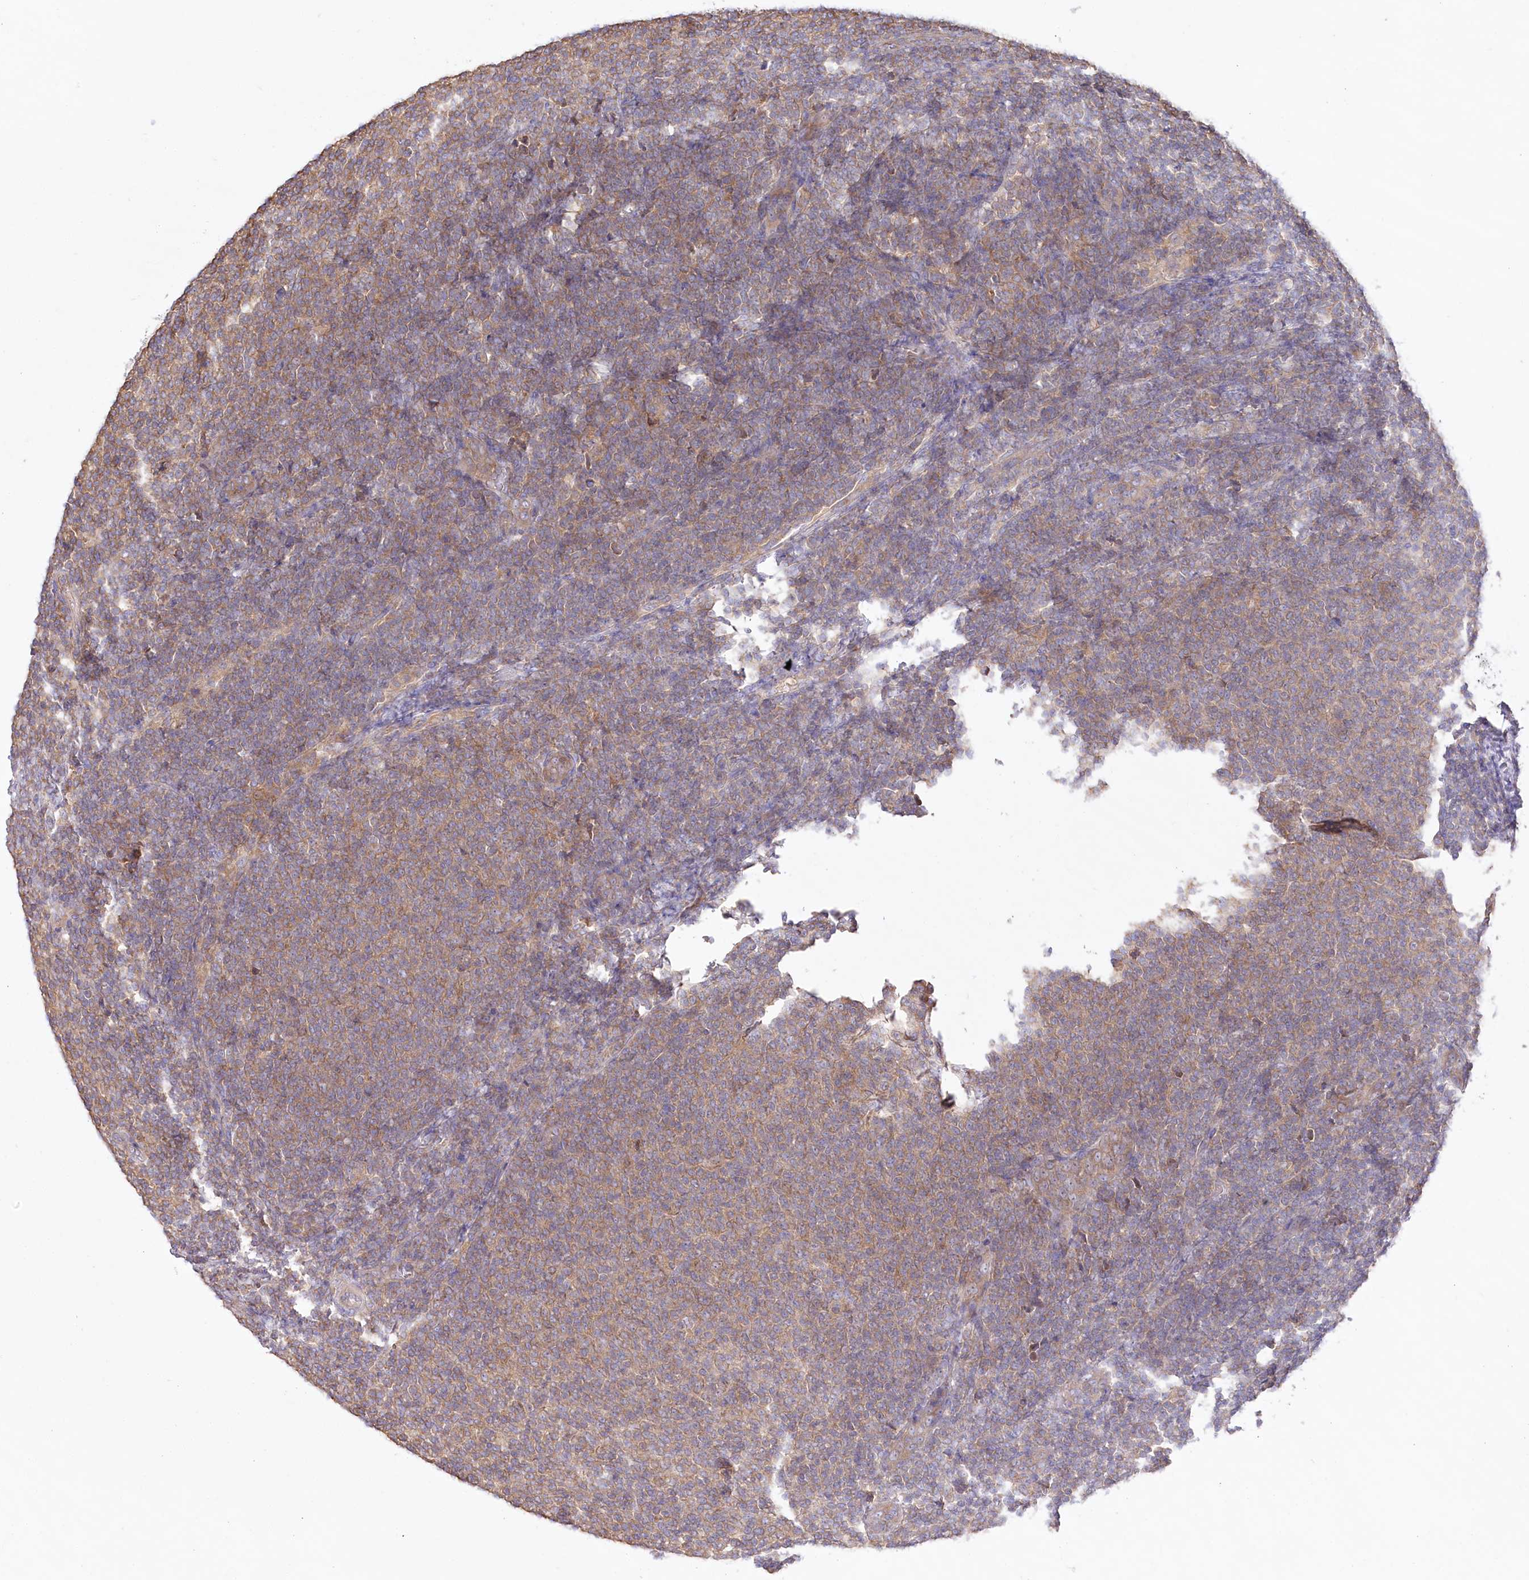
{"staining": {"intensity": "weak", "quantity": ">75%", "location": "cytoplasmic/membranous"}, "tissue": "lymphoma", "cell_type": "Tumor cells", "image_type": "cancer", "snomed": [{"axis": "morphology", "description": "Malignant lymphoma, non-Hodgkin's type, Low grade"}, {"axis": "topography", "description": "Lymph node"}], "caption": "Immunohistochemical staining of human low-grade malignant lymphoma, non-Hodgkin's type exhibits weak cytoplasmic/membranous protein staining in about >75% of tumor cells.", "gene": "UMPS", "patient": {"sex": "male", "age": 66}}